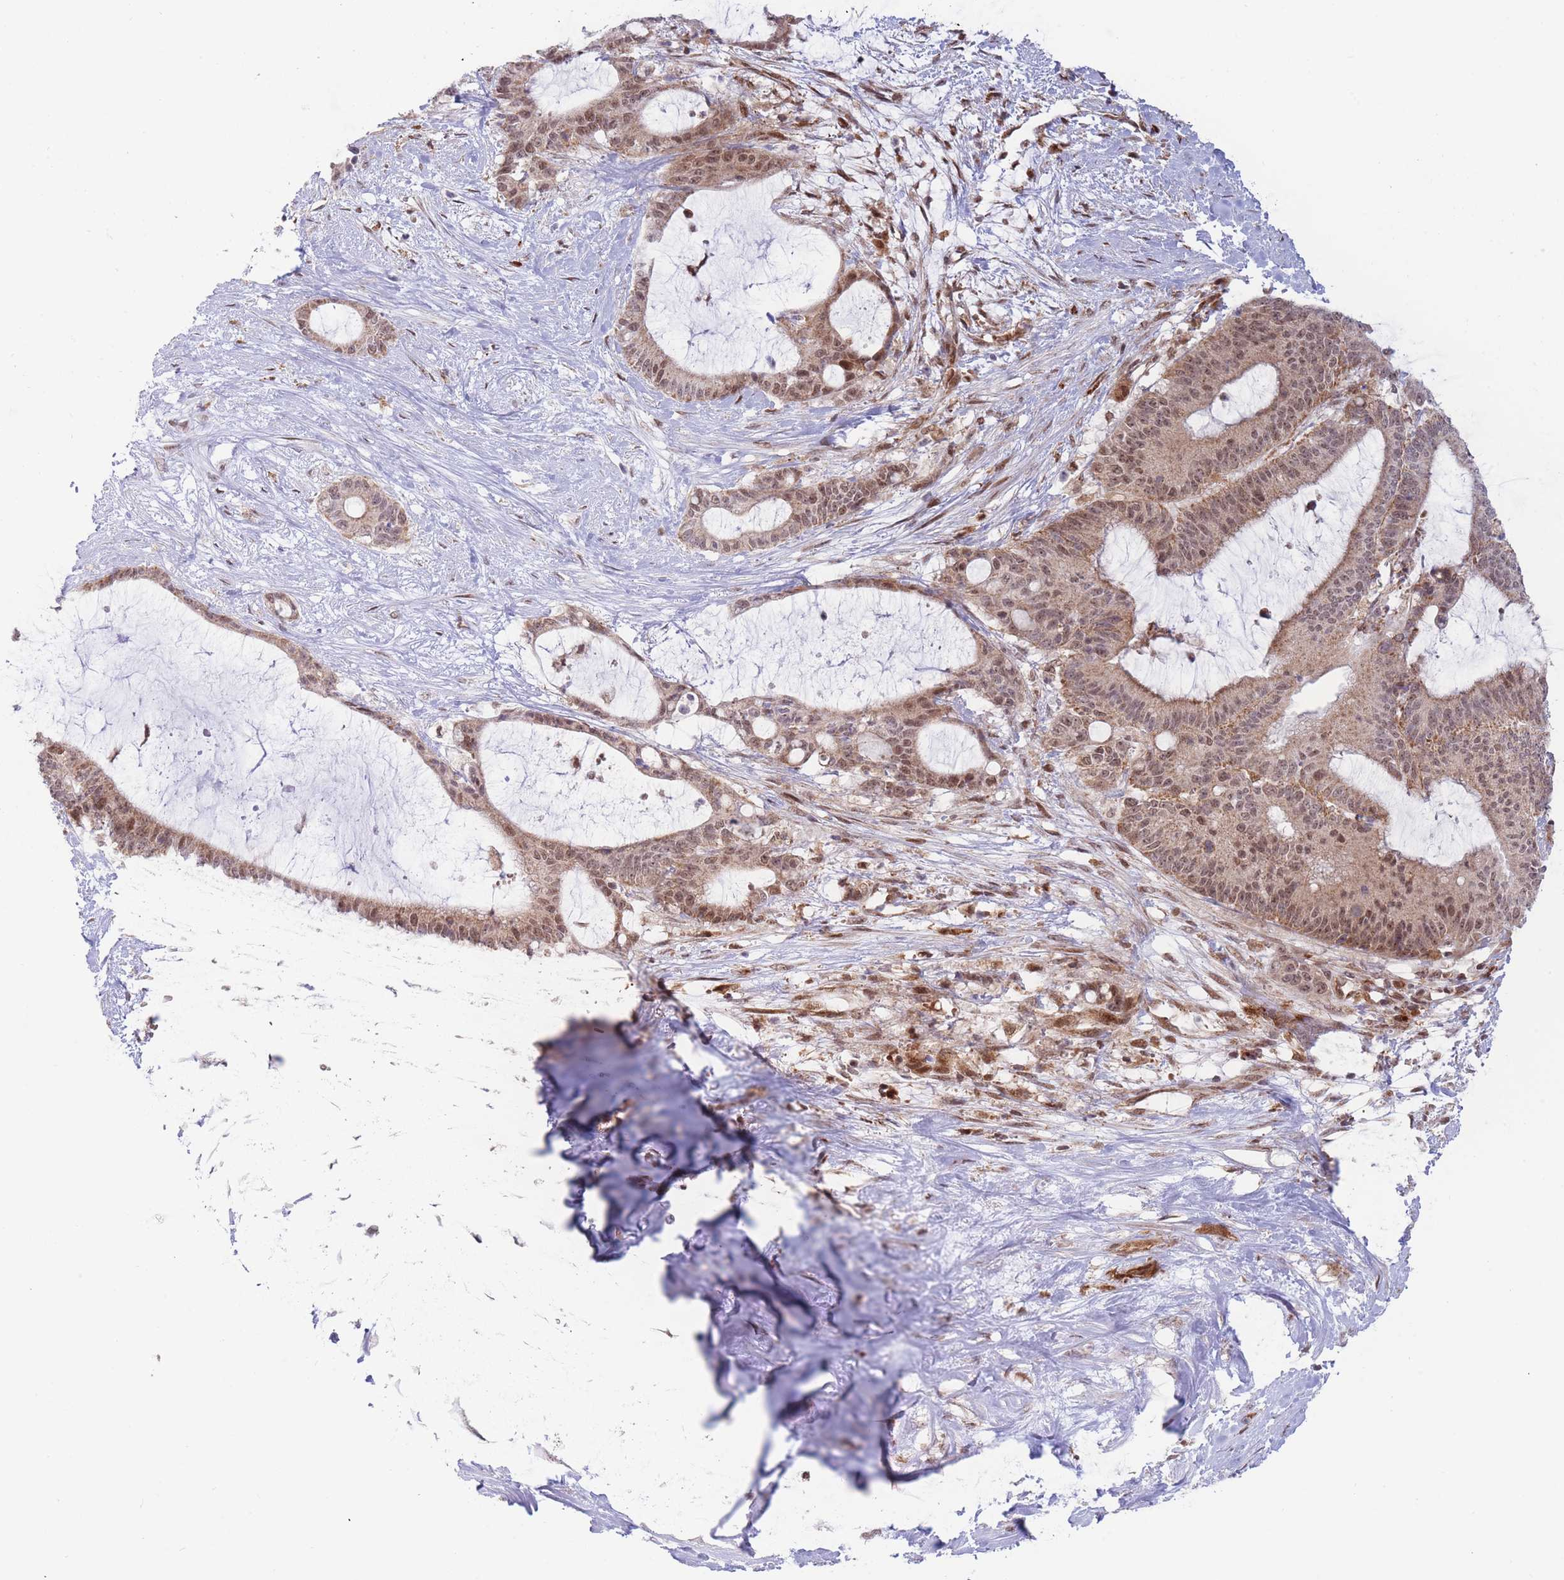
{"staining": {"intensity": "moderate", "quantity": ">75%", "location": "nuclear"}, "tissue": "liver cancer", "cell_type": "Tumor cells", "image_type": "cancer", "snomed": [{"axis": "morphology", "description": "Normal tissue, NOS"}, {"axis": "morphology", "description": "Cholangiocarcinoma"}, {"axis": "topography", "description": "Liver"}, {"axis": "topography", "description": "Peripheral nerve tissue"}], "caption": "Human liver cancer (cholangiocarcinoma) stained with a protein marker demonstrates moderate staining in tumor cells.", "gene": "BOD1L1", "patient": {"sex": "female", "age": 73}}